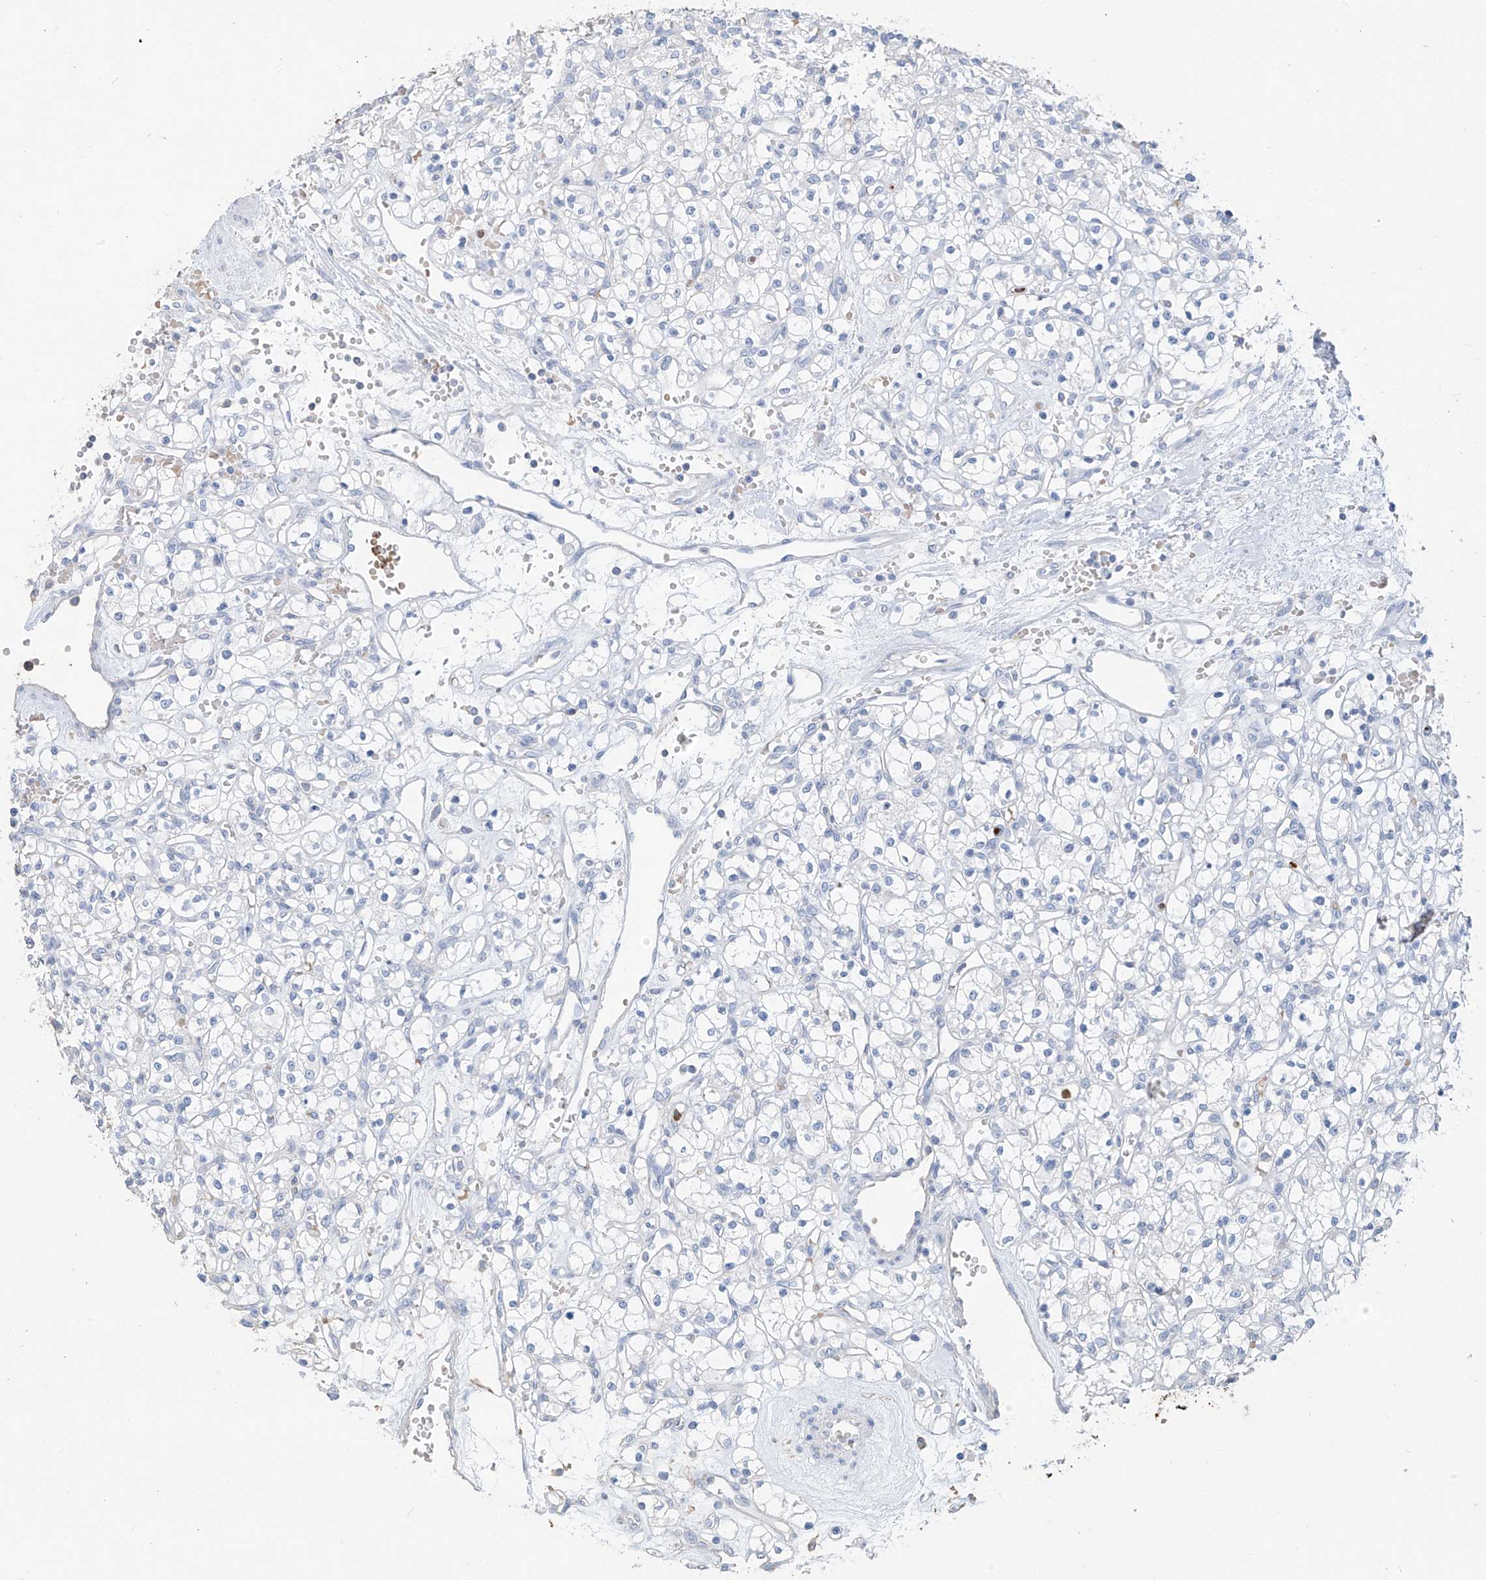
{"staining": {"intensity": "negative", "quantity": "none", "location": "none"}, "tissue": "renal cancer", "cell_type": "Tumor cells", "image_type": "cancer", "snomed": [{"axis": "morphology", "description": "Adenocarcinoma, NOS"}, {"axis": "topography", "description": "Kidney"}], "caption": "Tumor cells show no significant staining in renal cancer (adenocarcinoma).", "gene": "PAFAH1B3", "patient": {"sex": "female", "age": 59}}